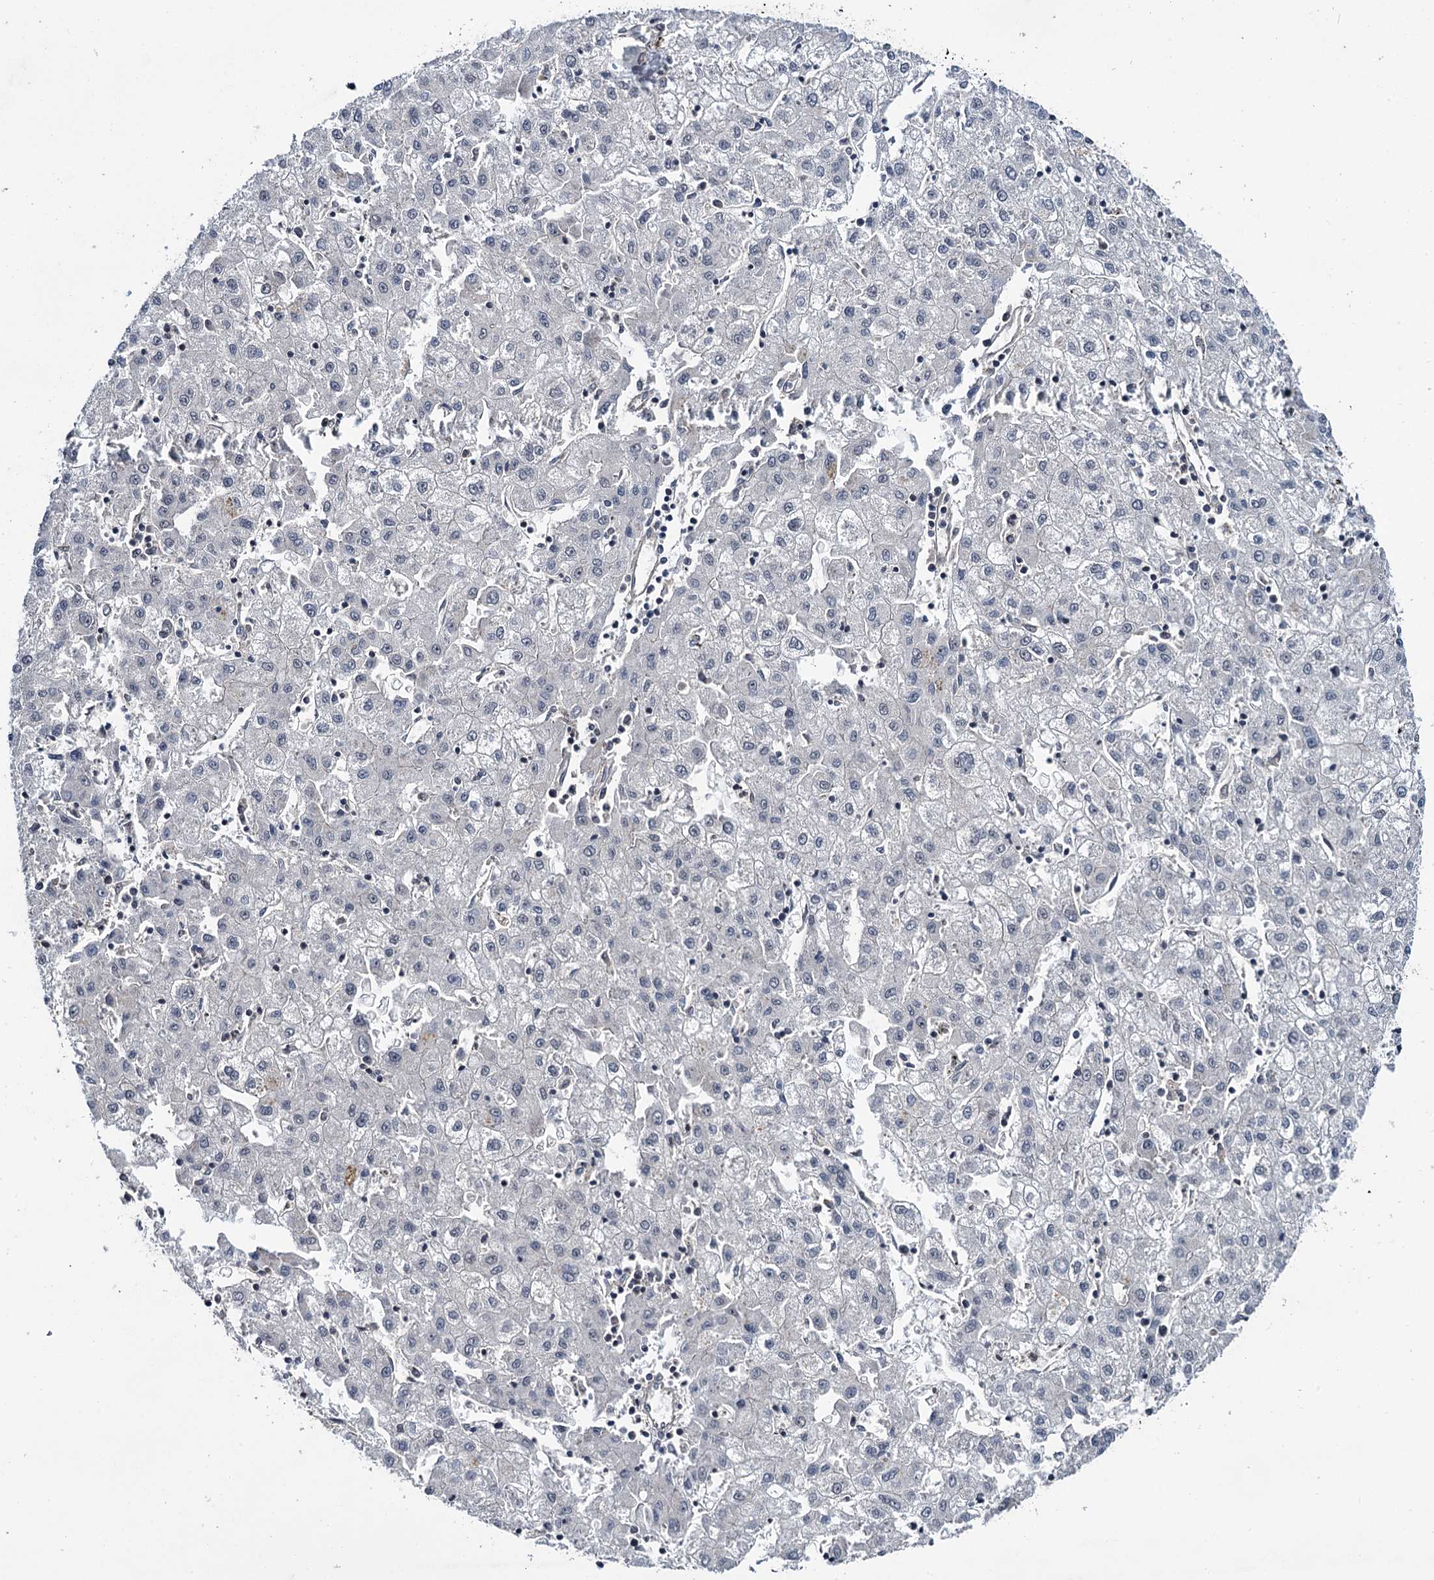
{"staining": {"intensity": "negative", "quantity": "none", "location": "none"}, "tissue": "liver cancer", "cell_type": "Tumor cells", "image_type": "cancer", "snomed": [{"axis": "morphology", "description": "Carcinoma, Hepatocellular, NOS"}, {"axis": "topography", "description": "Liver"}], "caption": "Histopathology image shows no significant protein staining in tumor cells of hepatocellular carcinoma (liver). (DAB (3,3'-diaminobenzidine) immunohistochemistry (IHC), high magnification).", "gene": "ARHGAP42", "patient": {"sex": "male", "age": 72}}